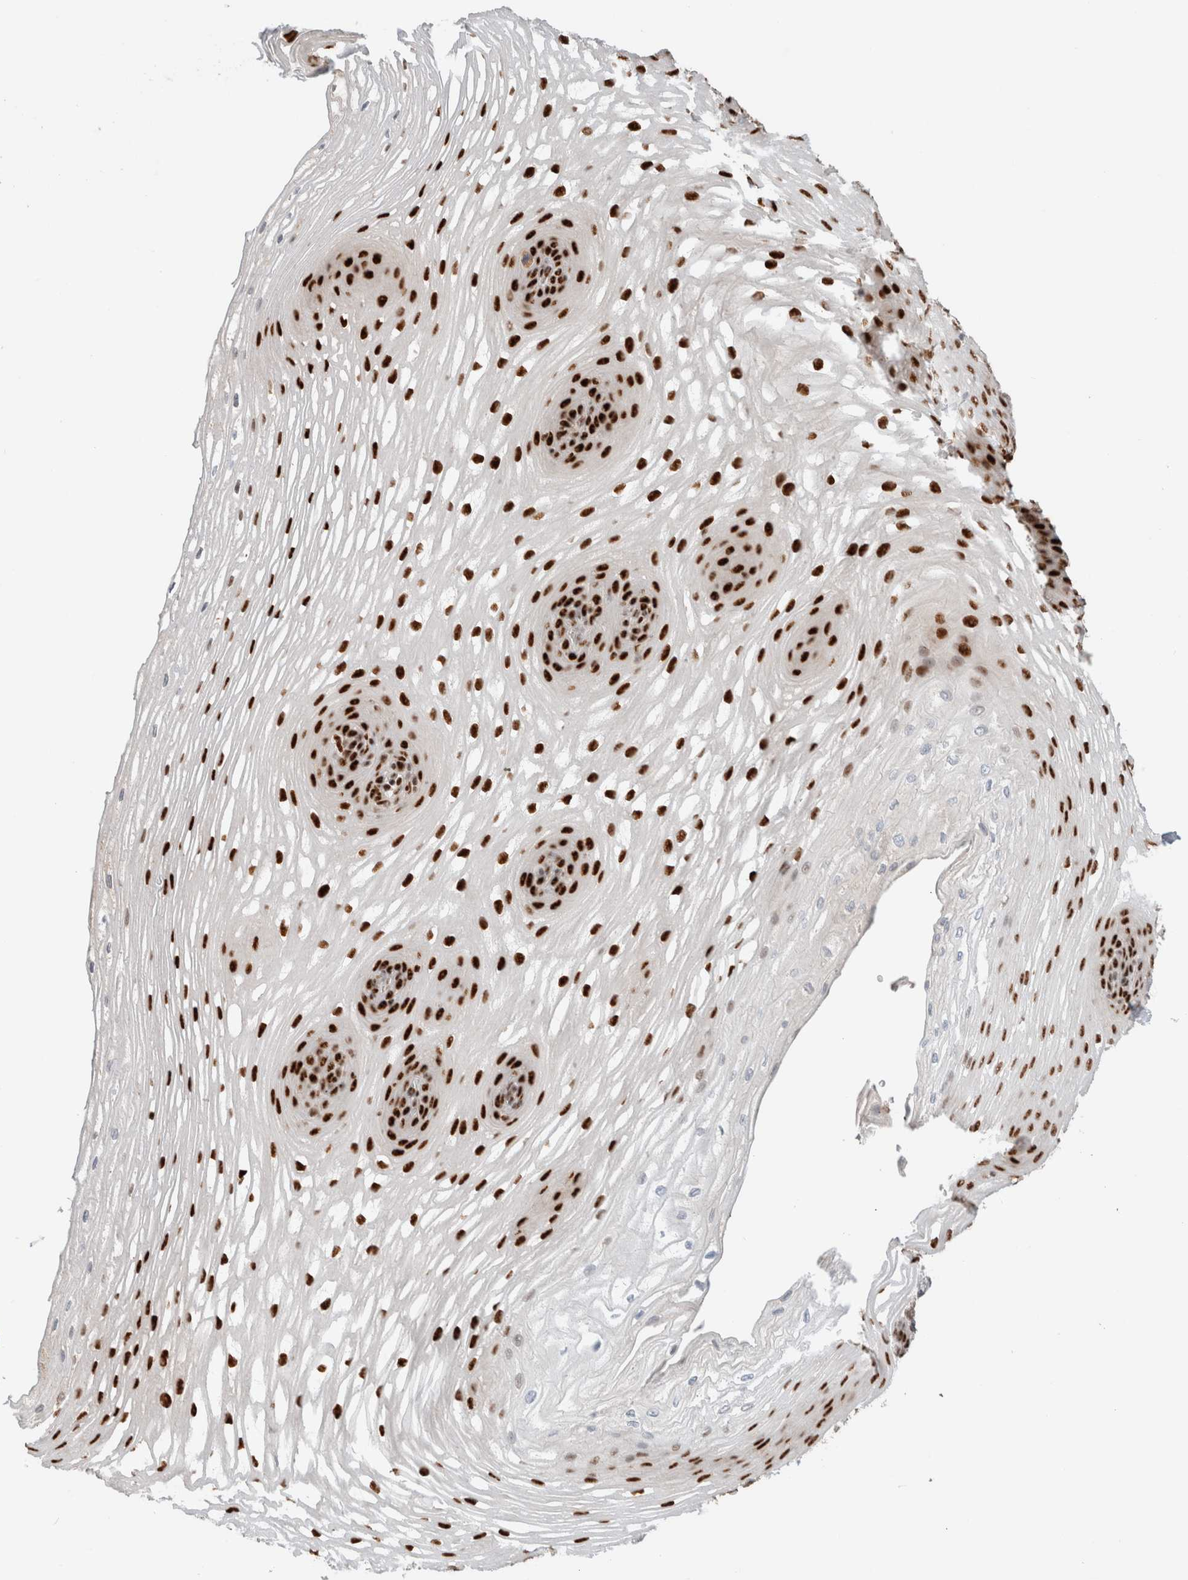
{"staining": {"intensity": "strong", "quantity": ">75%", "location": "nuclear"}, "tissue": "esophagus", "cell_type": "Squamous epithelial cells", "image_type": "normal", "snomed": [{"axis": "morphology", "description": "Normal tissue, NOS"}, {"axis": "topography", "description": "Esophagus"}], "caption": "Protein expression by immunohistochemistry (IHC) displays strong nuclear expression in about >75% of squamous epithelial cells in benign esophagus. (DAB IHC with brightfield microscopy, high magnification).", "gene": "ID3", "patient": {"sex": "female", "age": 66}}